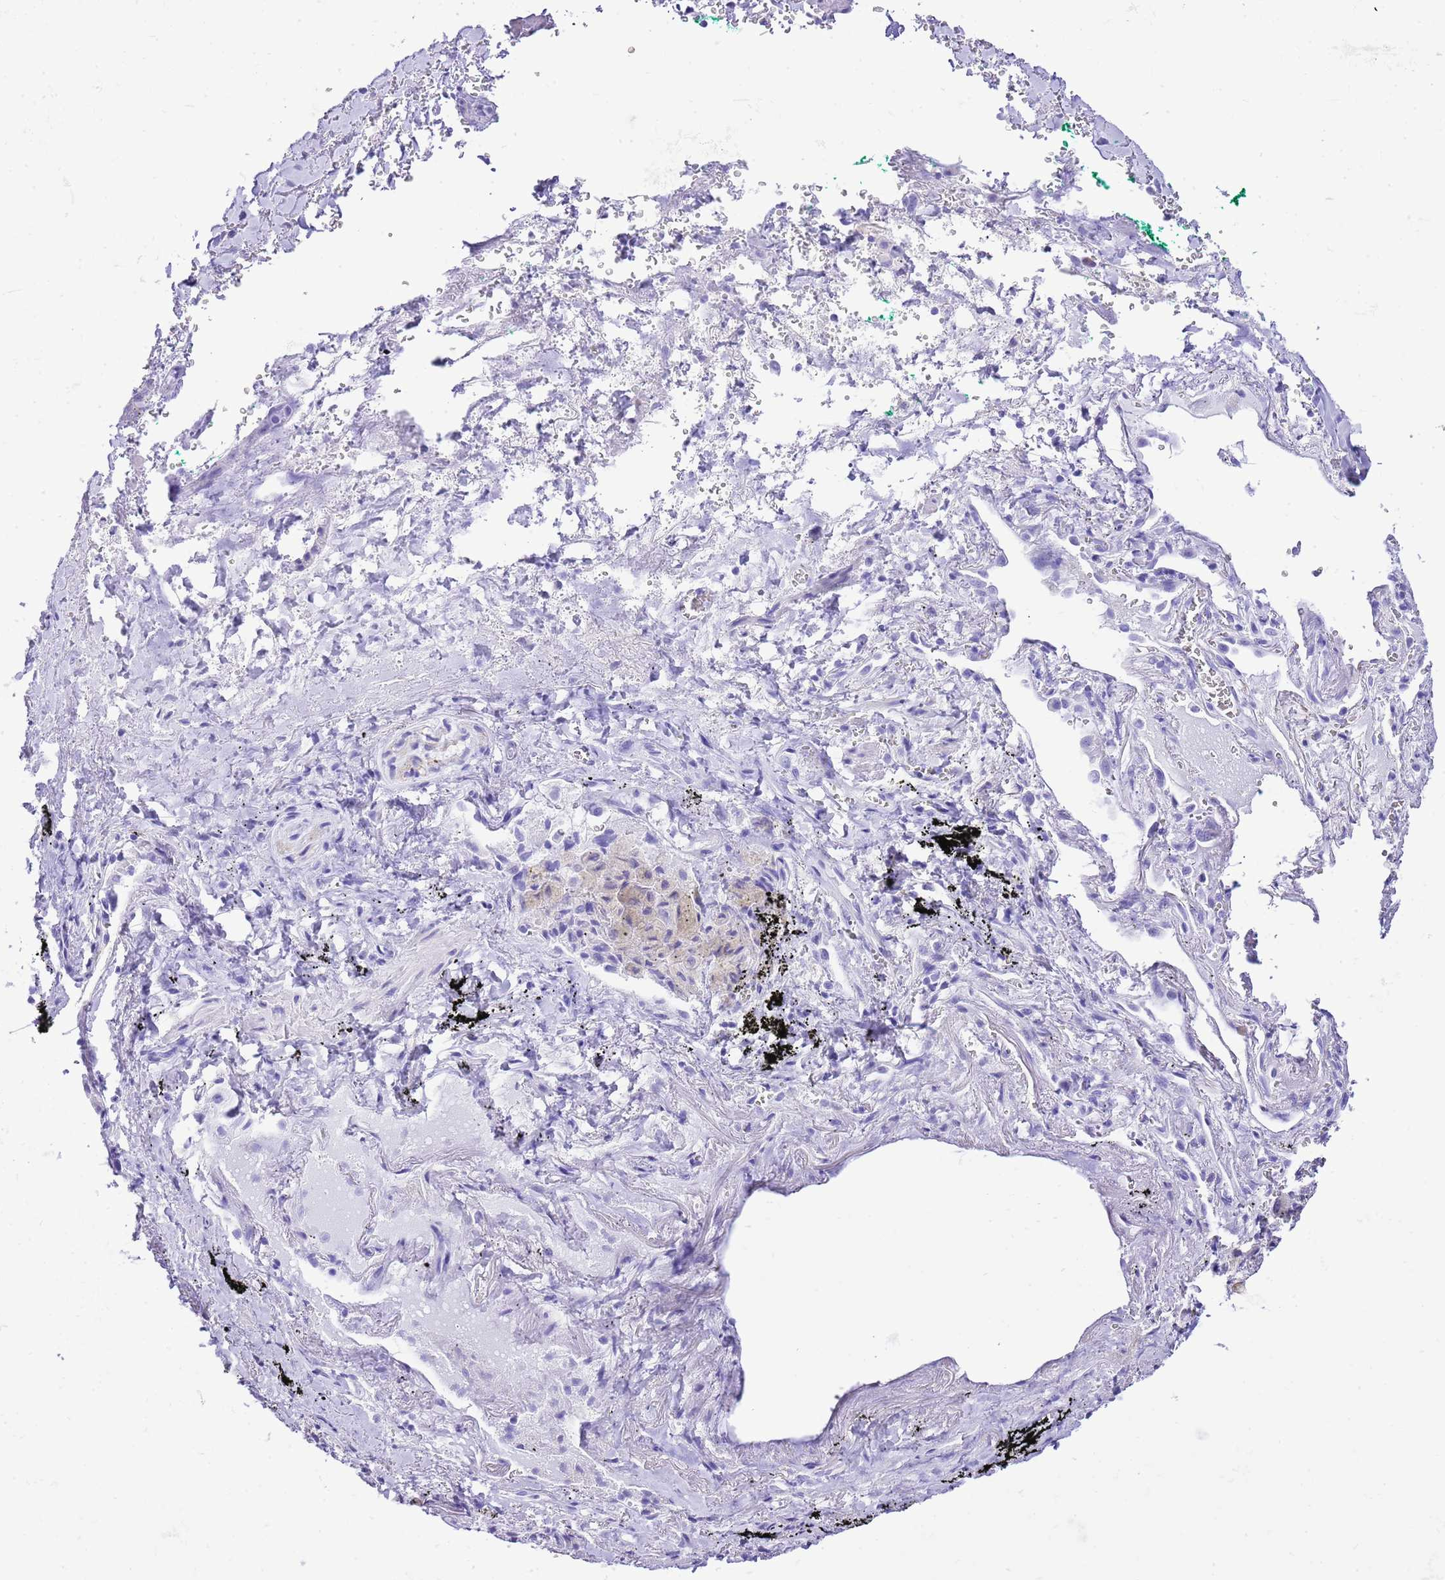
{"staining": {"intensity": "negative", "quantity": "none", "location": "none"}, "tissue": "adipose tissue", "cell_type": "Adipocytes", "image_type": "normal", "snomed": [{"axis": "morphology", "description": "Normal tissue, NOS"}, {"axis": "topography", "description": "Cartilage tissue"}], "caption": "There is no significant staining in adipocytes of adipose tissue. (DAB (3,3'-diaminobenzidine) IHC with hematoxylin counter stain).", "gene": "KCNC1", "patient": {"sex": "male", "age": 66}}